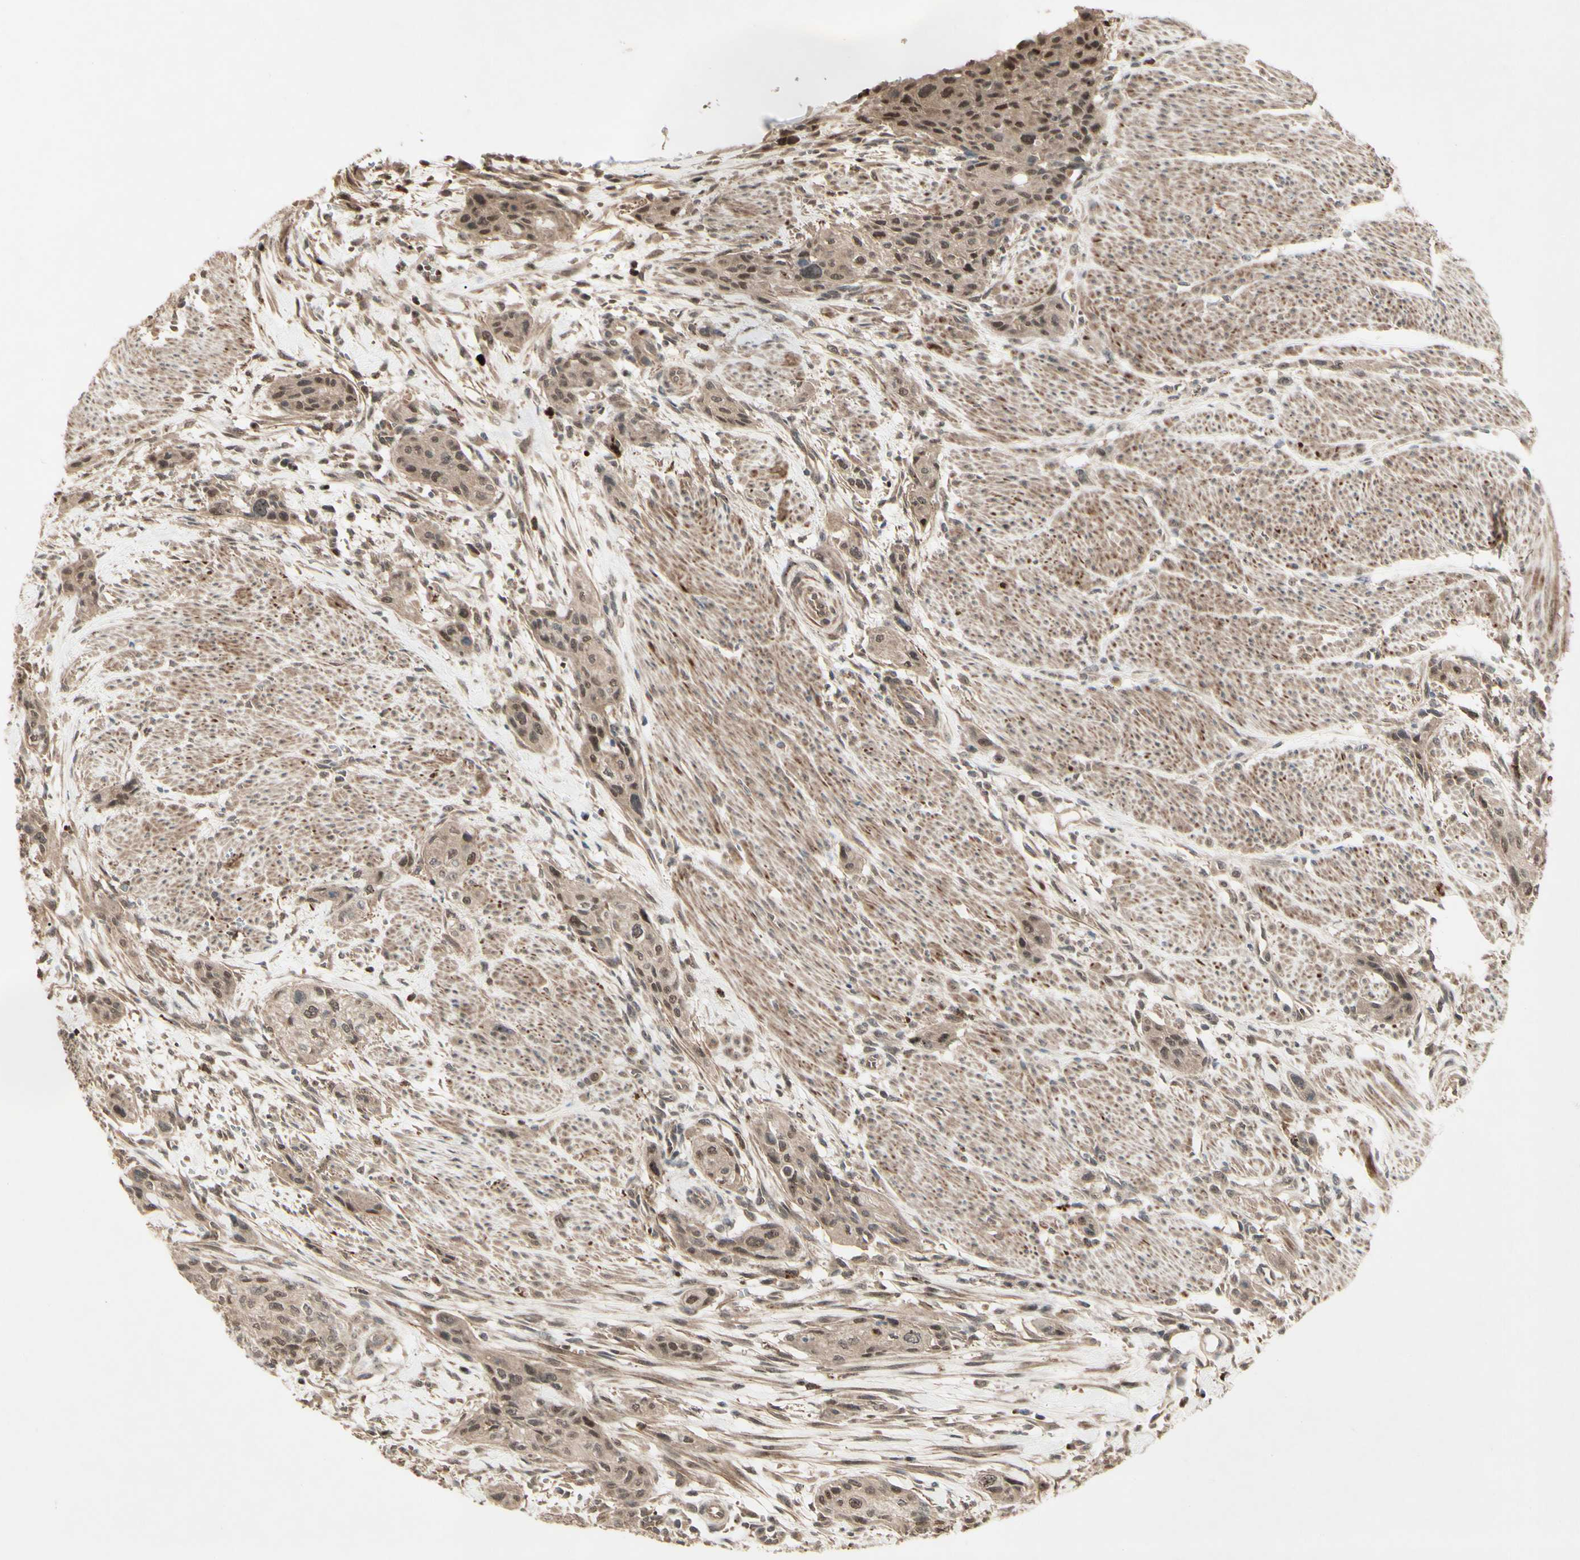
{"staining": {"intensity": "moderate", "quantity": ">75%", "location": "cytoplasmic/membranous,nuclear"}, "tissue": "urothelial cancer", "cell_type": "Tumor cells", "image_type": "cancer", "snomed": [{"axis": "morphology", "description": "Urothelial carcinoma, High grade"}, {"axis": "topography", "description": "Urinary bladder"}], "caption": "Tumor cells exhibit moderate cytoplasmic/membranous and nuclear staining in about >75% of cells in urothelial cancer. Immunohistochemistry stains the protein in brown and the nuclei are stained blue.", "gene": "MLF2", "patient": {"sex": "male", "age": 35}}